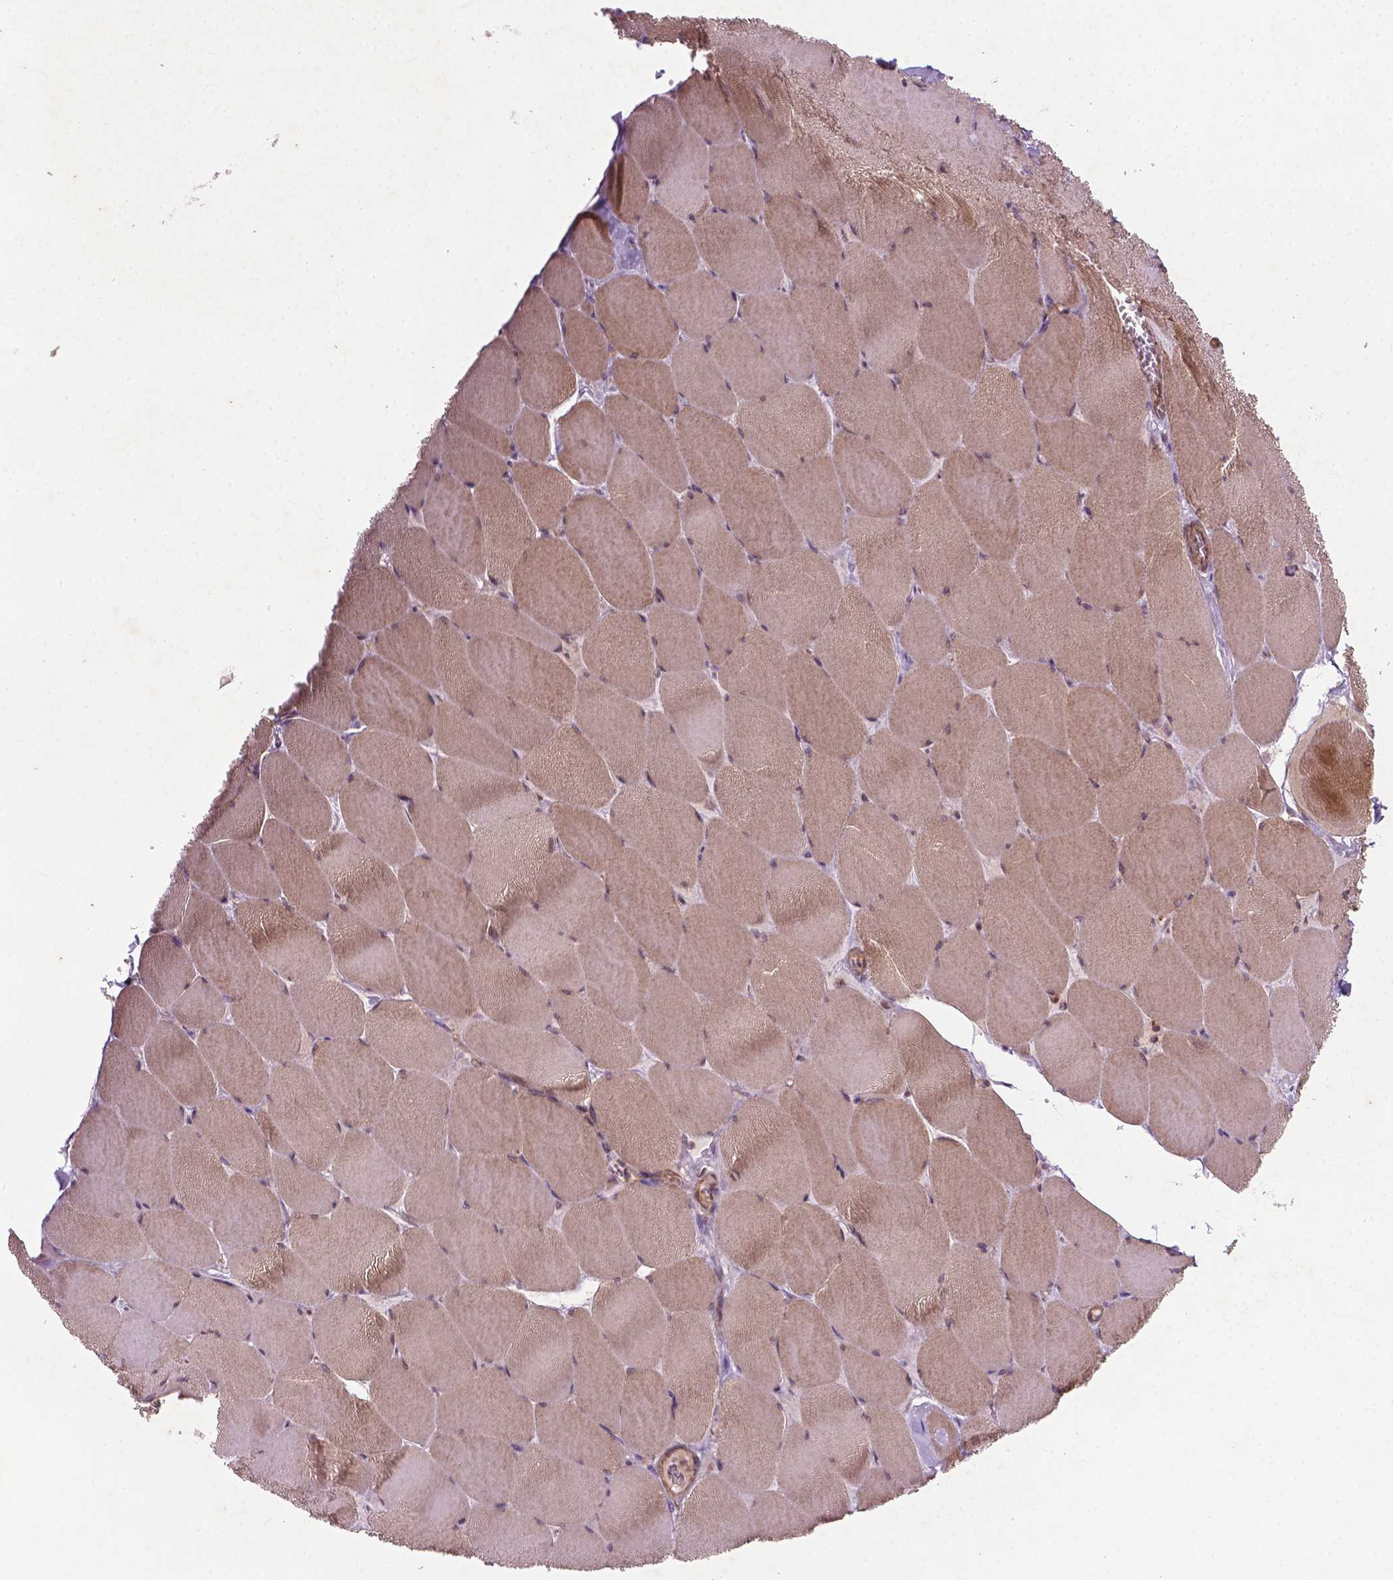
{"staining": {"intensity": "moderate", "quantity": ">75%", "location": "cytoplasmic/membranous"}, "tissue": "skeletal muscle", "cell_type": "Myocytes", "image_type": "normal", "snomed": [{"axis": "morphology", "description": "Normal tissue, NOS"}, {"axis": "topography", "description": "Skeletal muscle"}], "caption": "Immunohistochemistry (IHC) image of unremarkable skeletal muscle stained for a protein (brown), which reveals medium levels of moderate cytoplasmic/membranous staining in approximately >75% of myocytes.", "gene": "TCHP", "patient": {"sex": "female", "age": 75}}